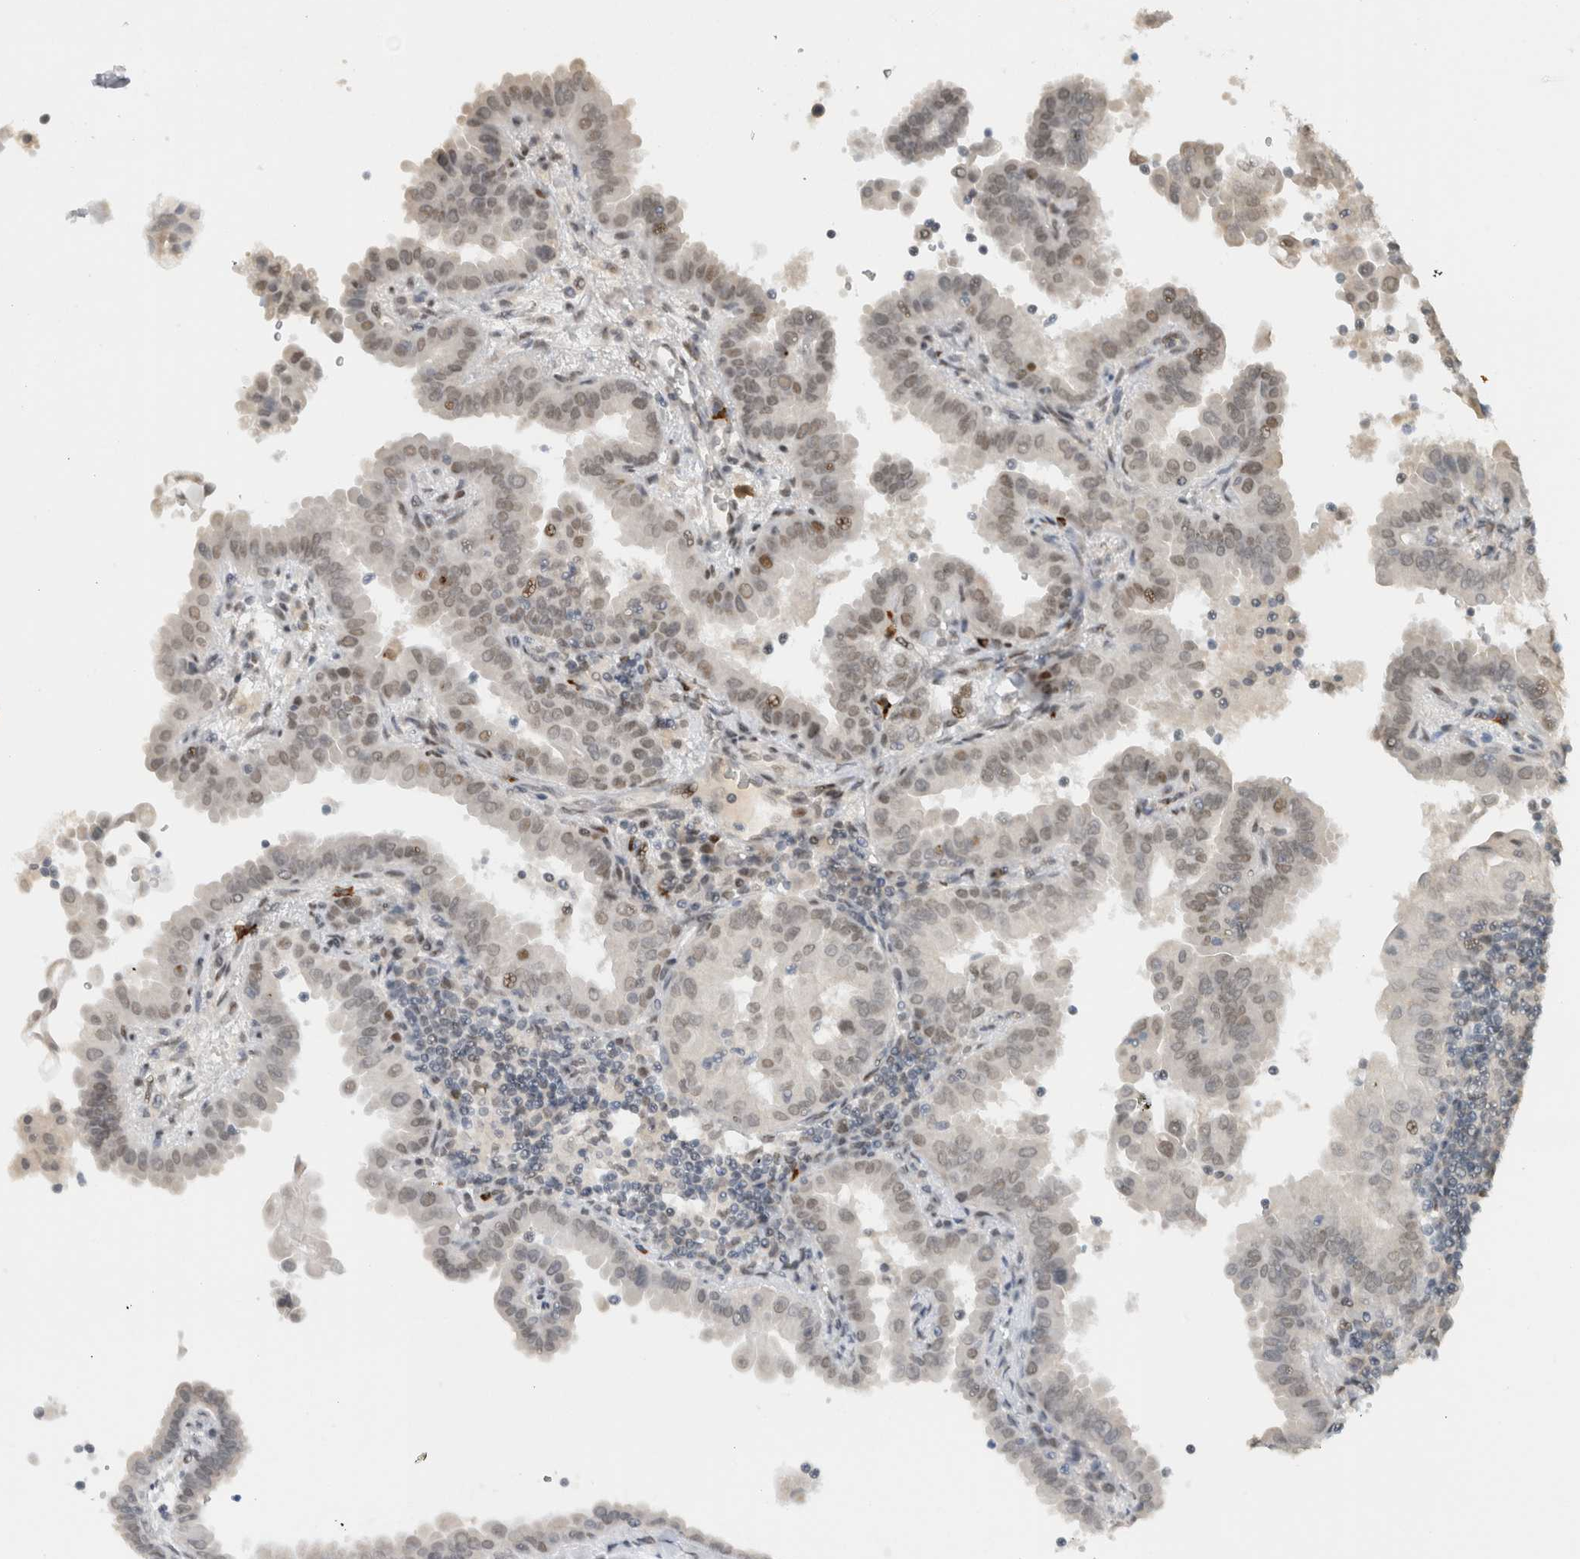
{"staining": {"intensity": "weak", "quantity": ">75%", "location": "nuclear"}, "tissue": "thyroid cancer", "cell_type": "Tumor cells", "image_type": "cancer", "snomed": [{"axis": "morphology", "description": "Papillary adenocarcinoma, NOS"}, {"axis": "topography", "description": "Thyroid gland"}], "caption": "Immunohistochemical staining of papillary adenocarcinoma (thyroid) shows weak nuclear protein positivity in about >75% of tumor cells. (brown staining indicates protein expression, while blue staining denotes nuclei).", "gene": "HNRNPR", "patient": {"sex": "male", "age": 33}}